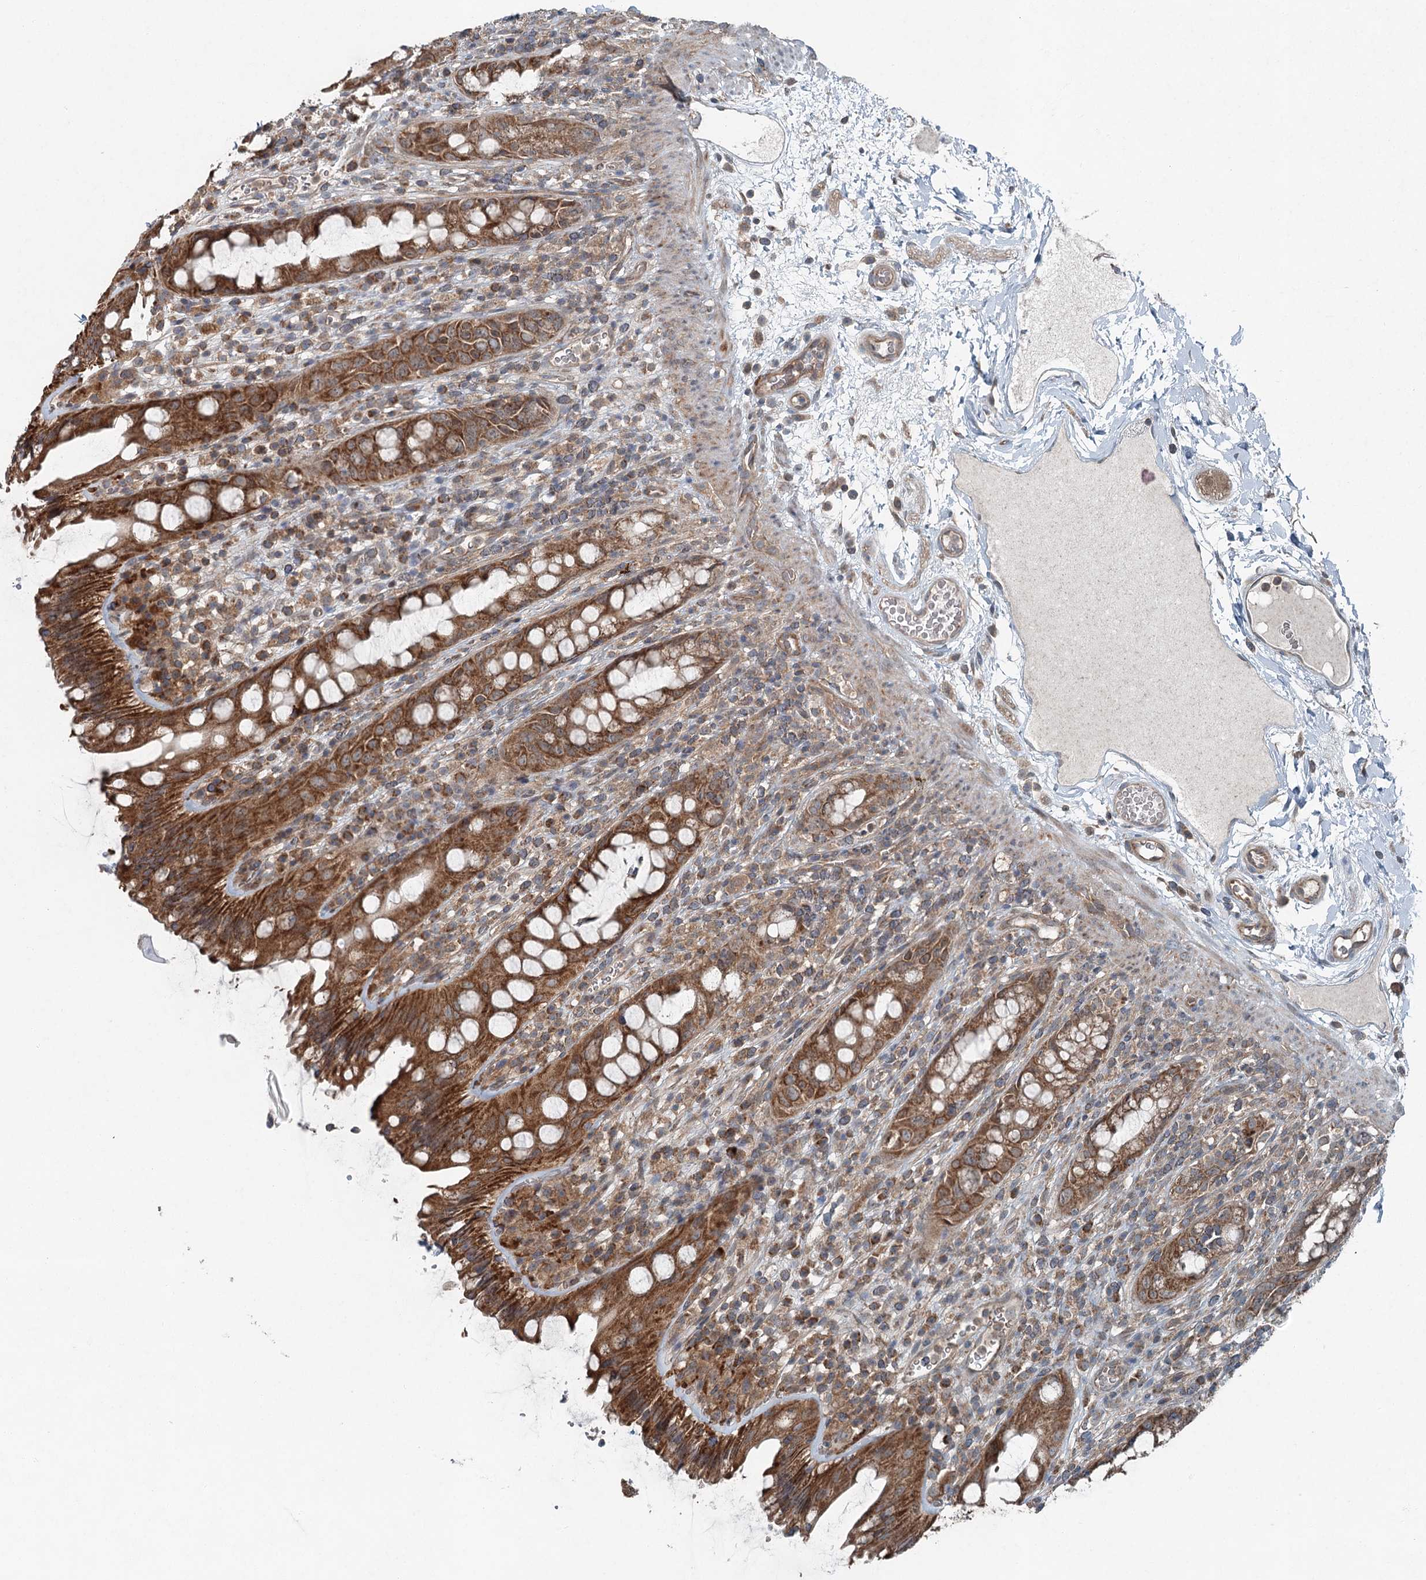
{"staining": {"intensity": "strong", "quantity": ">75%", "location": "cytoplasmic/membranous"}, "tissue": "rectum", "cell_type": "Glandular cells", "image_type": "normal", "snomed": [{"axis": "morphology", "description": "Normal tissue, NOS"}, {"axis": "topography", "description": "Rectum"}], "caption": "Brown immunohistochemical staining in normal rectum shows strong cytoplasmic/membranous staining in approximately >75% of glandular cells. (DAB (3,3'-diaminobenzidine) IHC with brightfield microscopy, high magnification).", "gene": "SKIC3", "patient": {"sex": "female", "age": 57}}